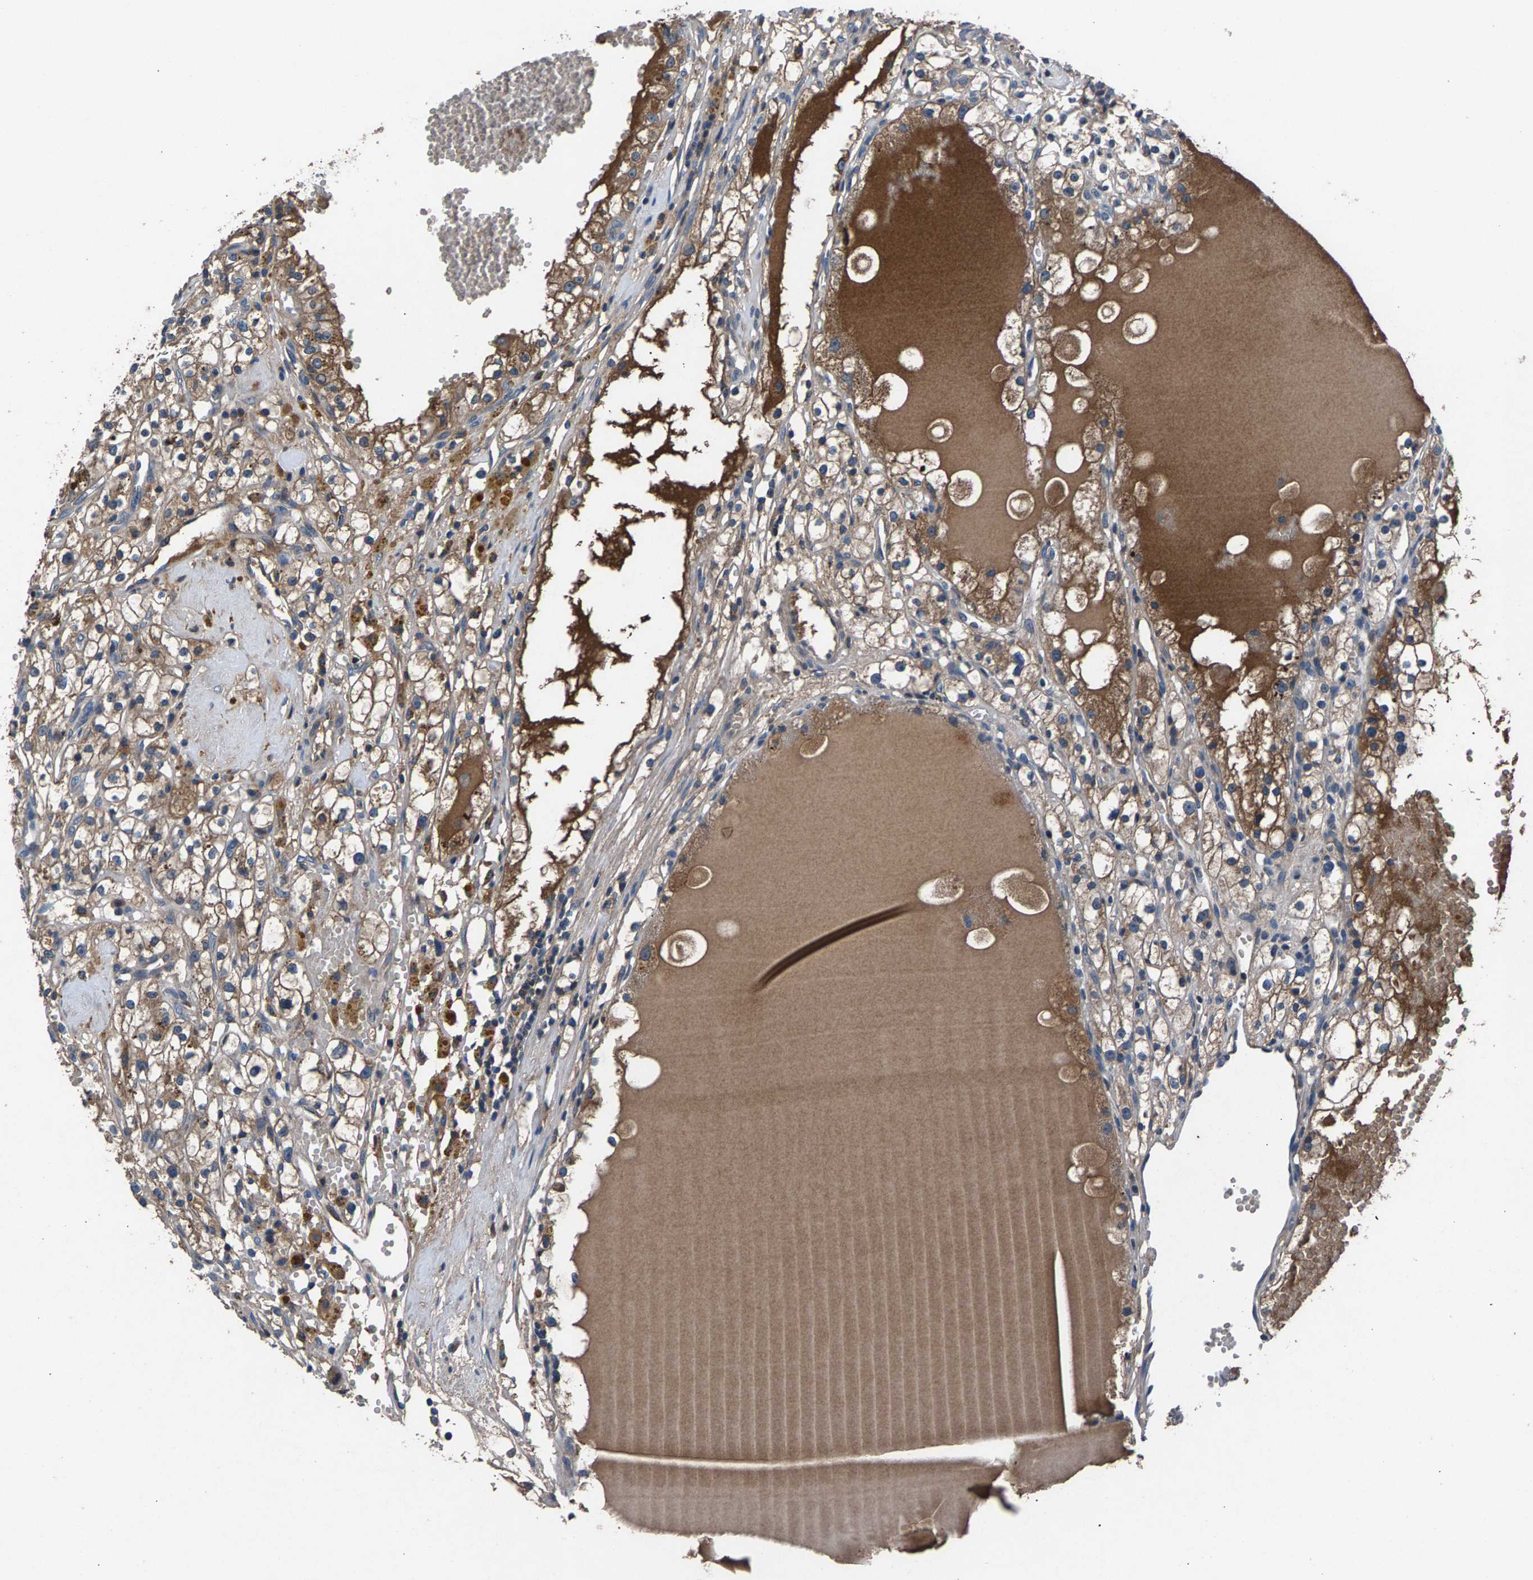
{"staining": {"intensity": "moderate", "quantity": ">75%", "location": "cytoplasmic/membranous"}, "tissue": "renal cancer", "cell_type": "Tumor cells", "image_type": "cancer", "snomed": [{"axis": "morphology", "description": "Adenocarcinoma, NOS"}, {"axis": "topography", "description": "Kidney"}], "caption": "The immunohistochemical stain labels moderate cytoplasmic/membranous expression in tumor cells of adenocarcinoma (renal) tissue.", "gene": "PRXL2C", "patient": {"sex": "male", "age": 56}}